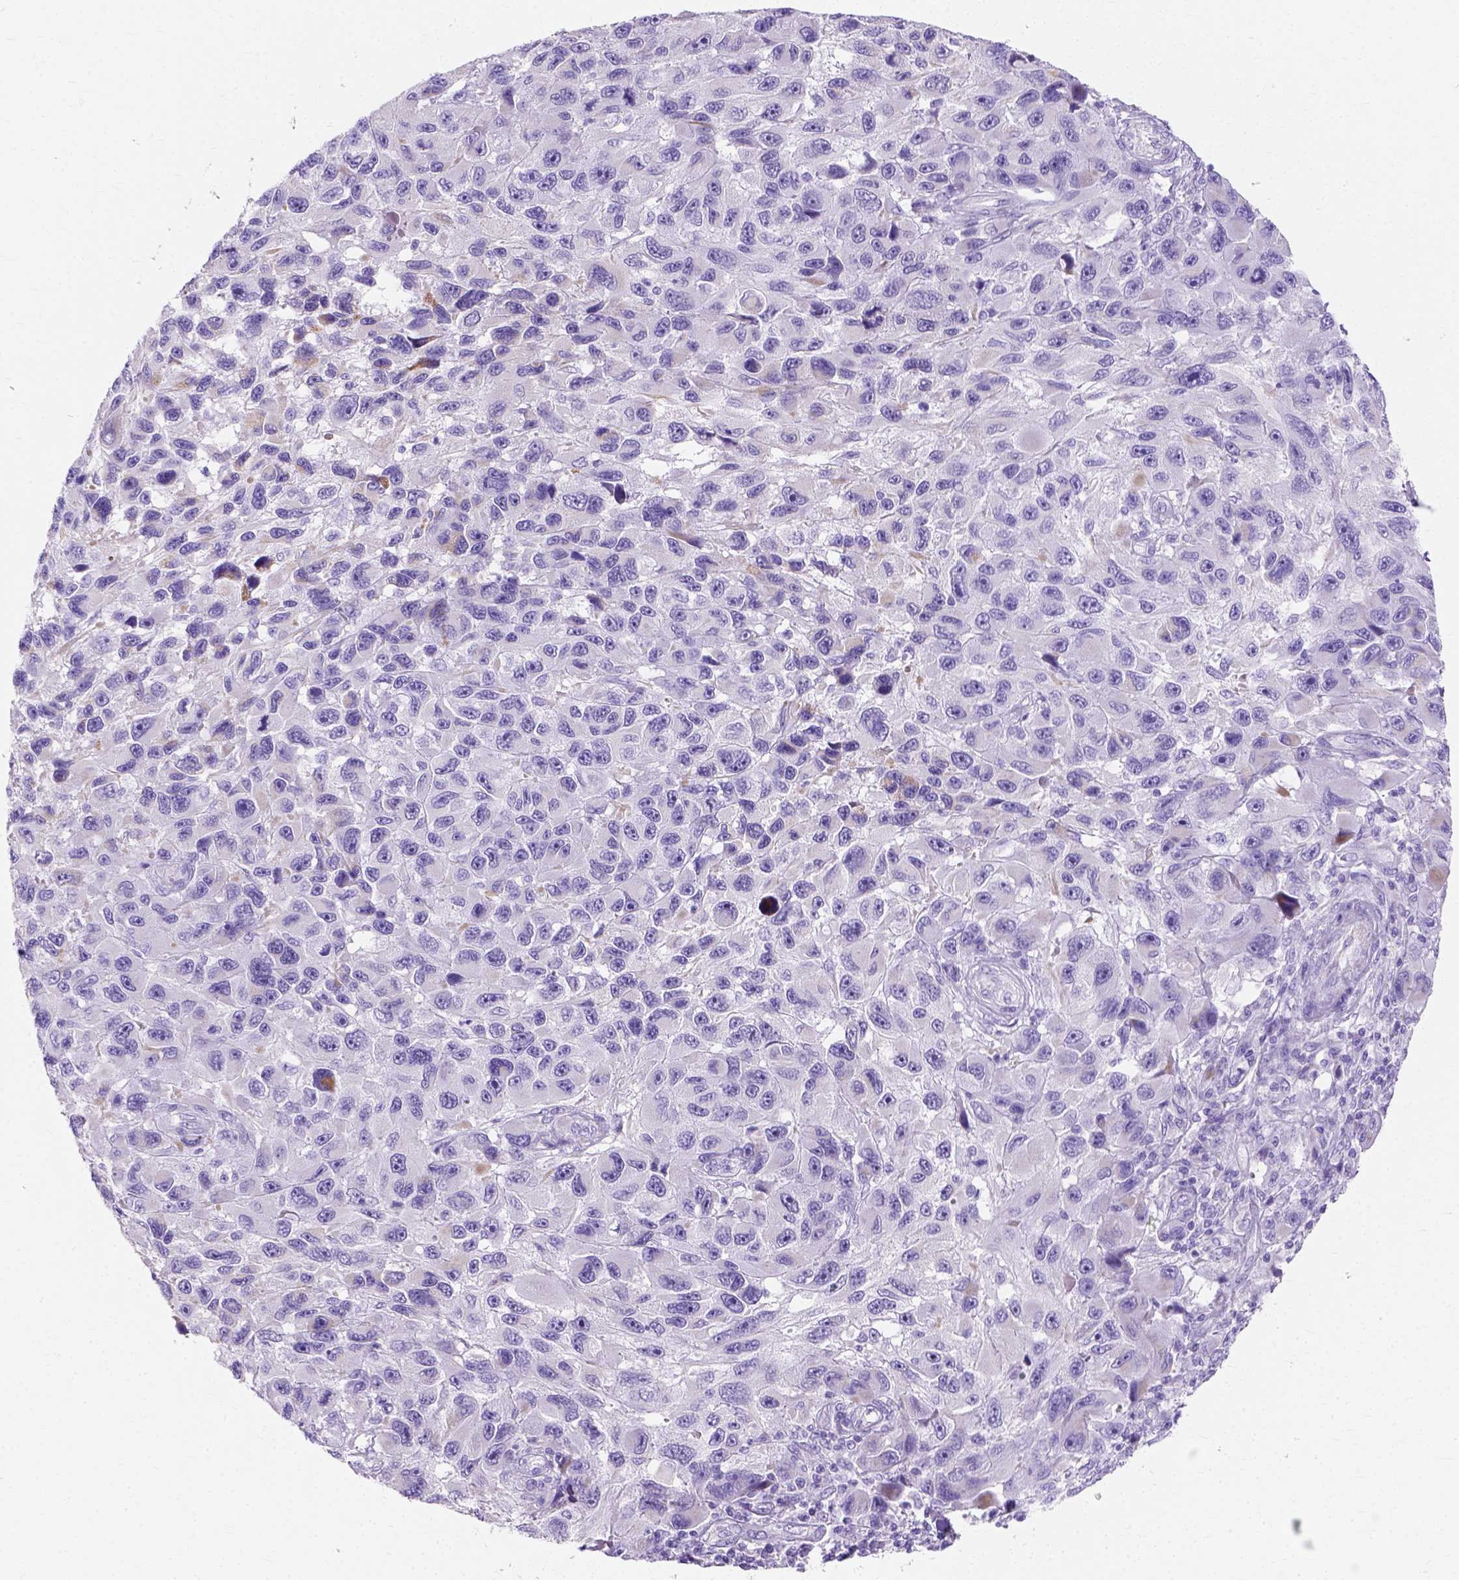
{"staining": {"intensity": "negative", "quantity": "none", "location": "none"}, "tissue": "melanoma", "cell_type": "Tumor cells", "image_type": "cancer", "snomed": [{"axis": "morphology", "description": "Malignant melanoma, NOS"}, {"axis": "topography", "description": "Skin"}], "caption": "Melanoma was stained to show a protein in brown. There is no significant expression in tumor cells.", "gene": "MYH15", "patient": {"sex": "male", "age": 53}}